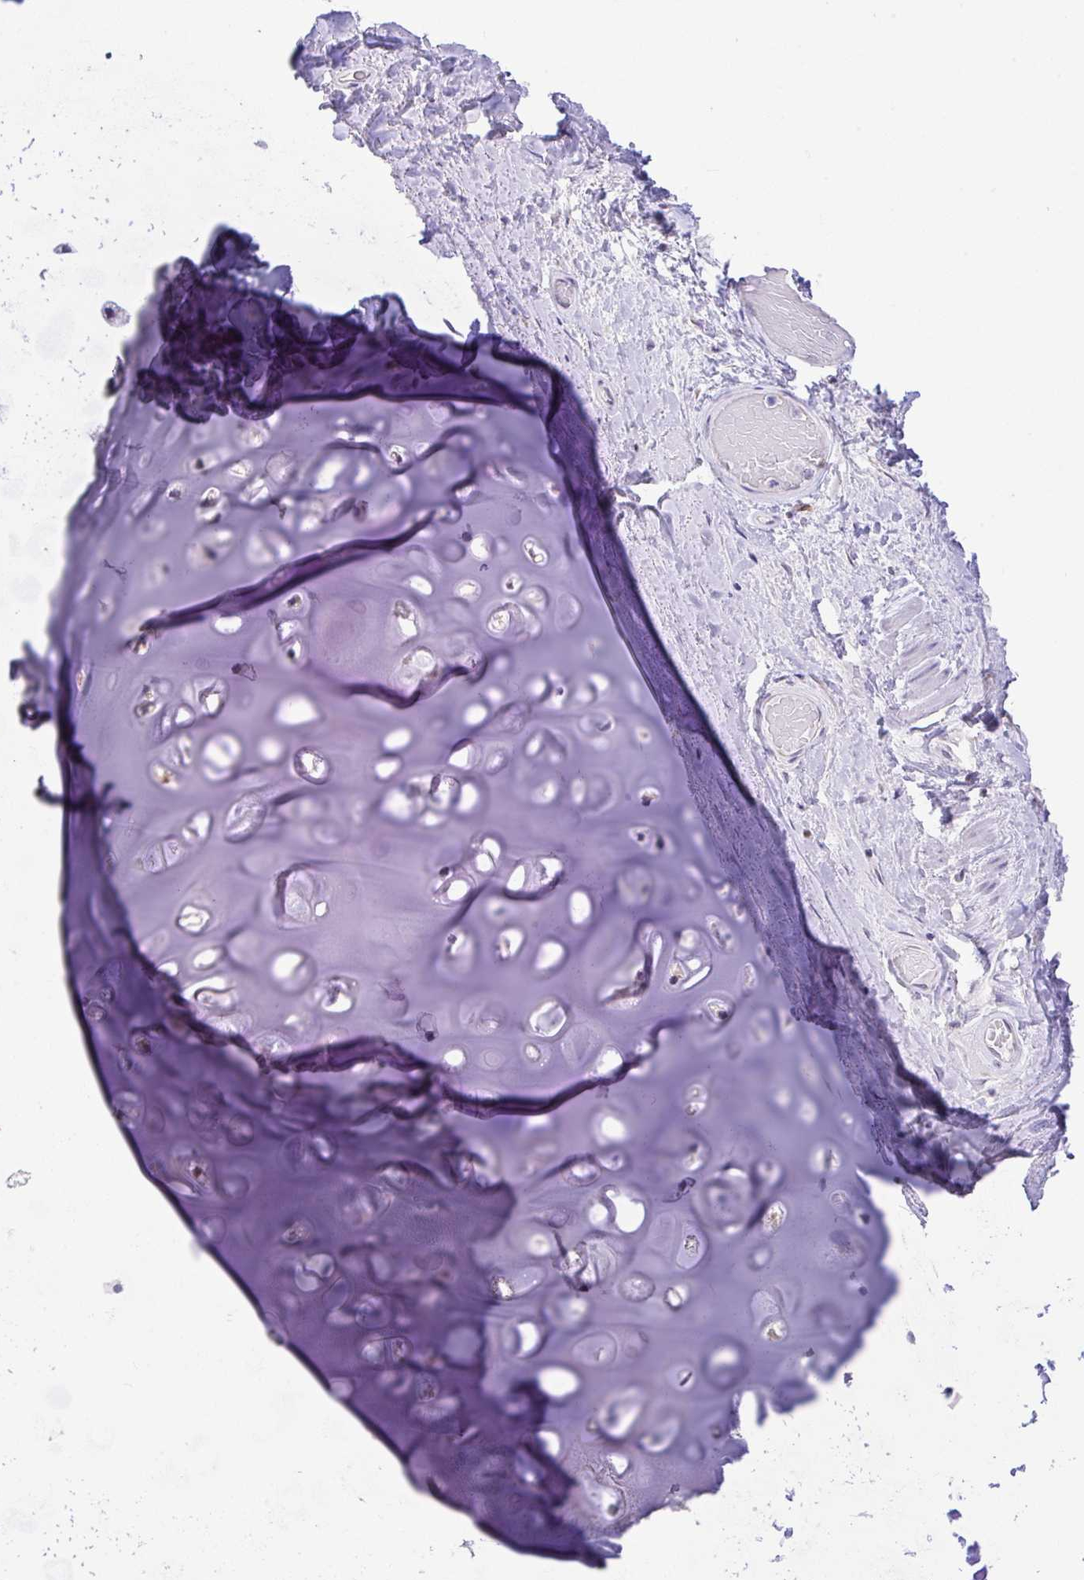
{"staining": {"intensity": "negative", "quantity": "none", "location": "none"}, "tissue": "adipose tissue", "cell_type": "Adipocytes", "image_type": "normal", "snomed": [{"axis": "morphology", "description": "Normal tissue, NOS"}, {"axis": "topography", "description": "Cartilage tissue"}, {"axis": "topography", "description": "Bronchus"}], "caption": "High power microscopy micrograph of an IHC image of unremarkable adipose tissue, revealing no significant expression in adipocytes. Nuclei are stained in blue.", "gene": "PYCR2", "patient": {"sex": "male", "age": 64}}